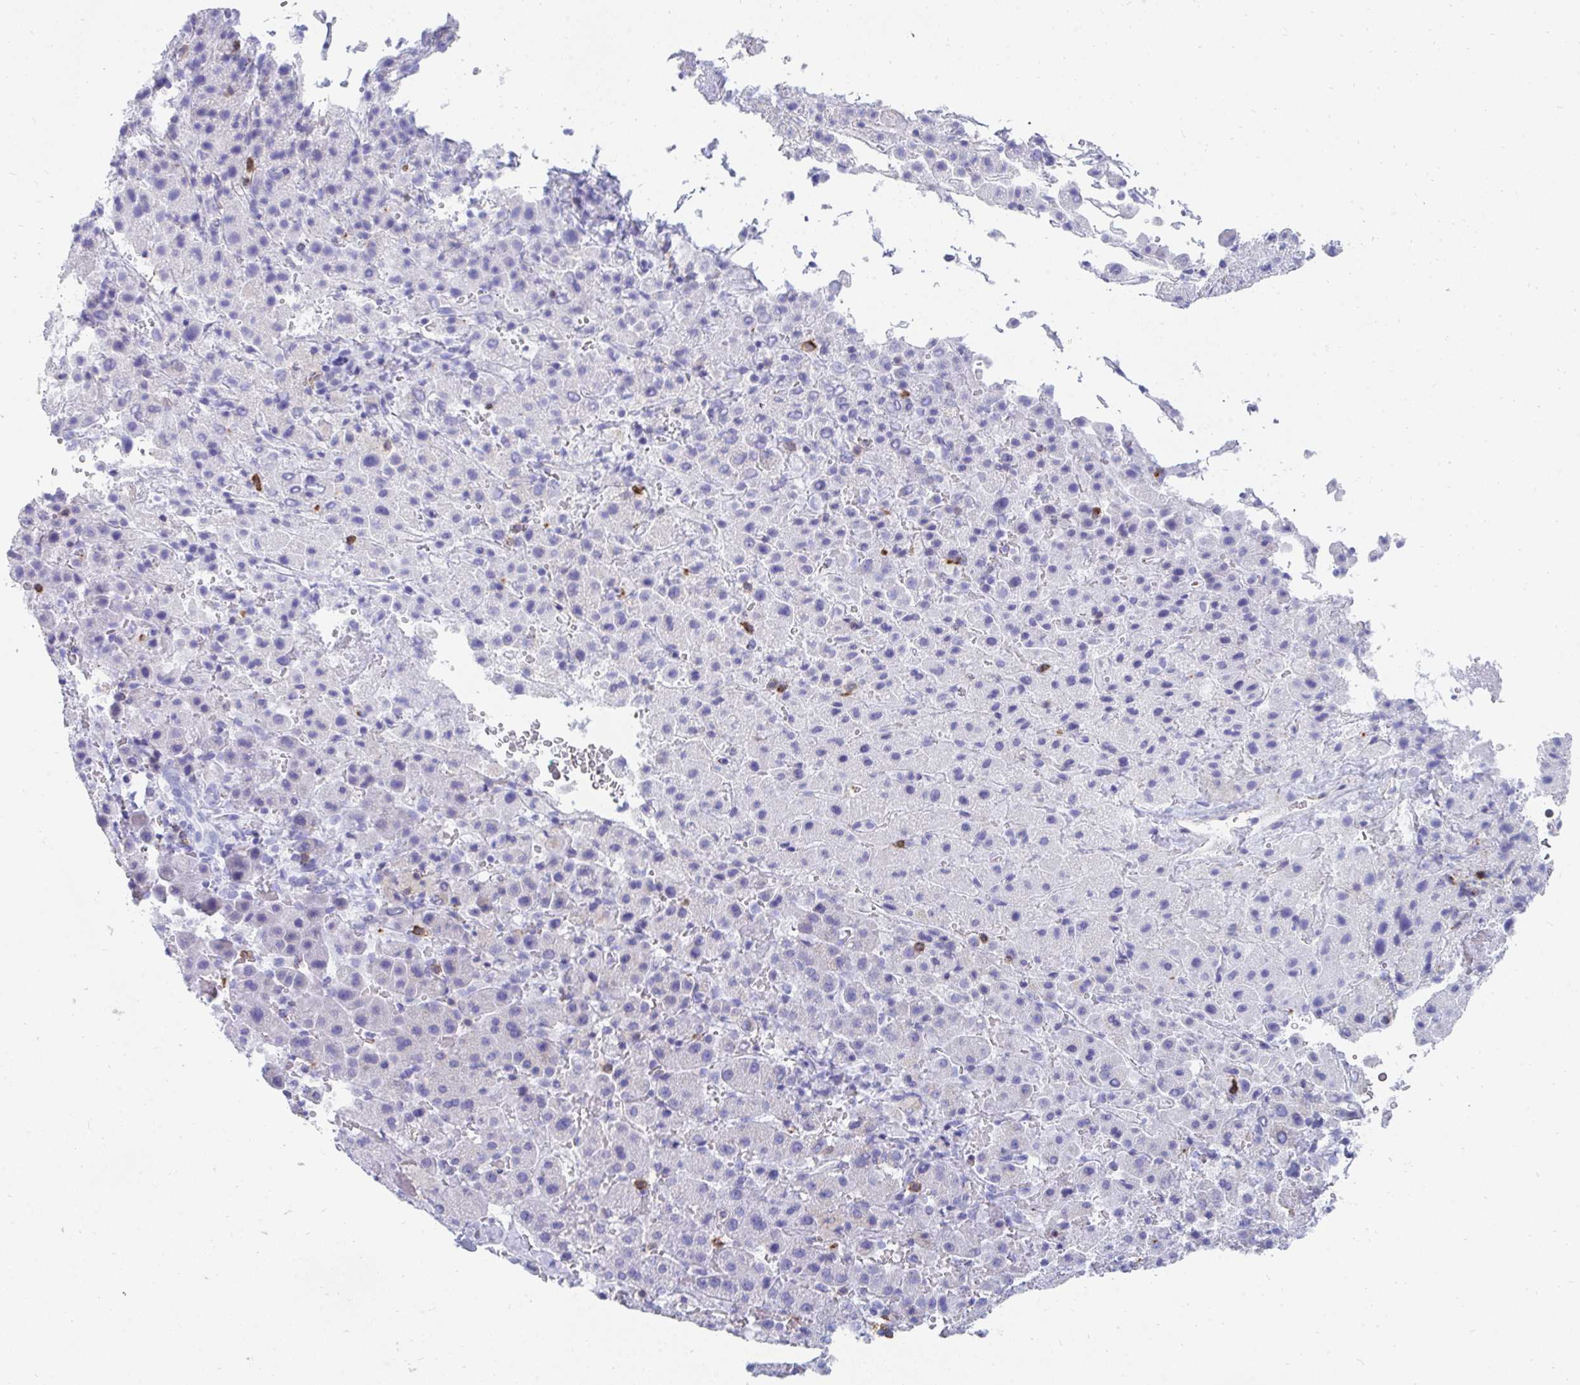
{"staining": {"intensity": "negative", "quantity": "none", "location": "none"}, "tissue": "liver cancer", "cell_type": "Tumor cells", "image_type": "cancer", "snomed": [{"axis": "morphology", "description": "Carcinoma, Hepatocellular, NOS"}, {"axis": "topography", "description": "Liver"}], "caption": "Protein analysis of liver cancer (hepatocellular carcinoma) reveals no significant expression in tumor cells.", "gene": "CD7", "patient": {"sex": "female", "age": 58}}